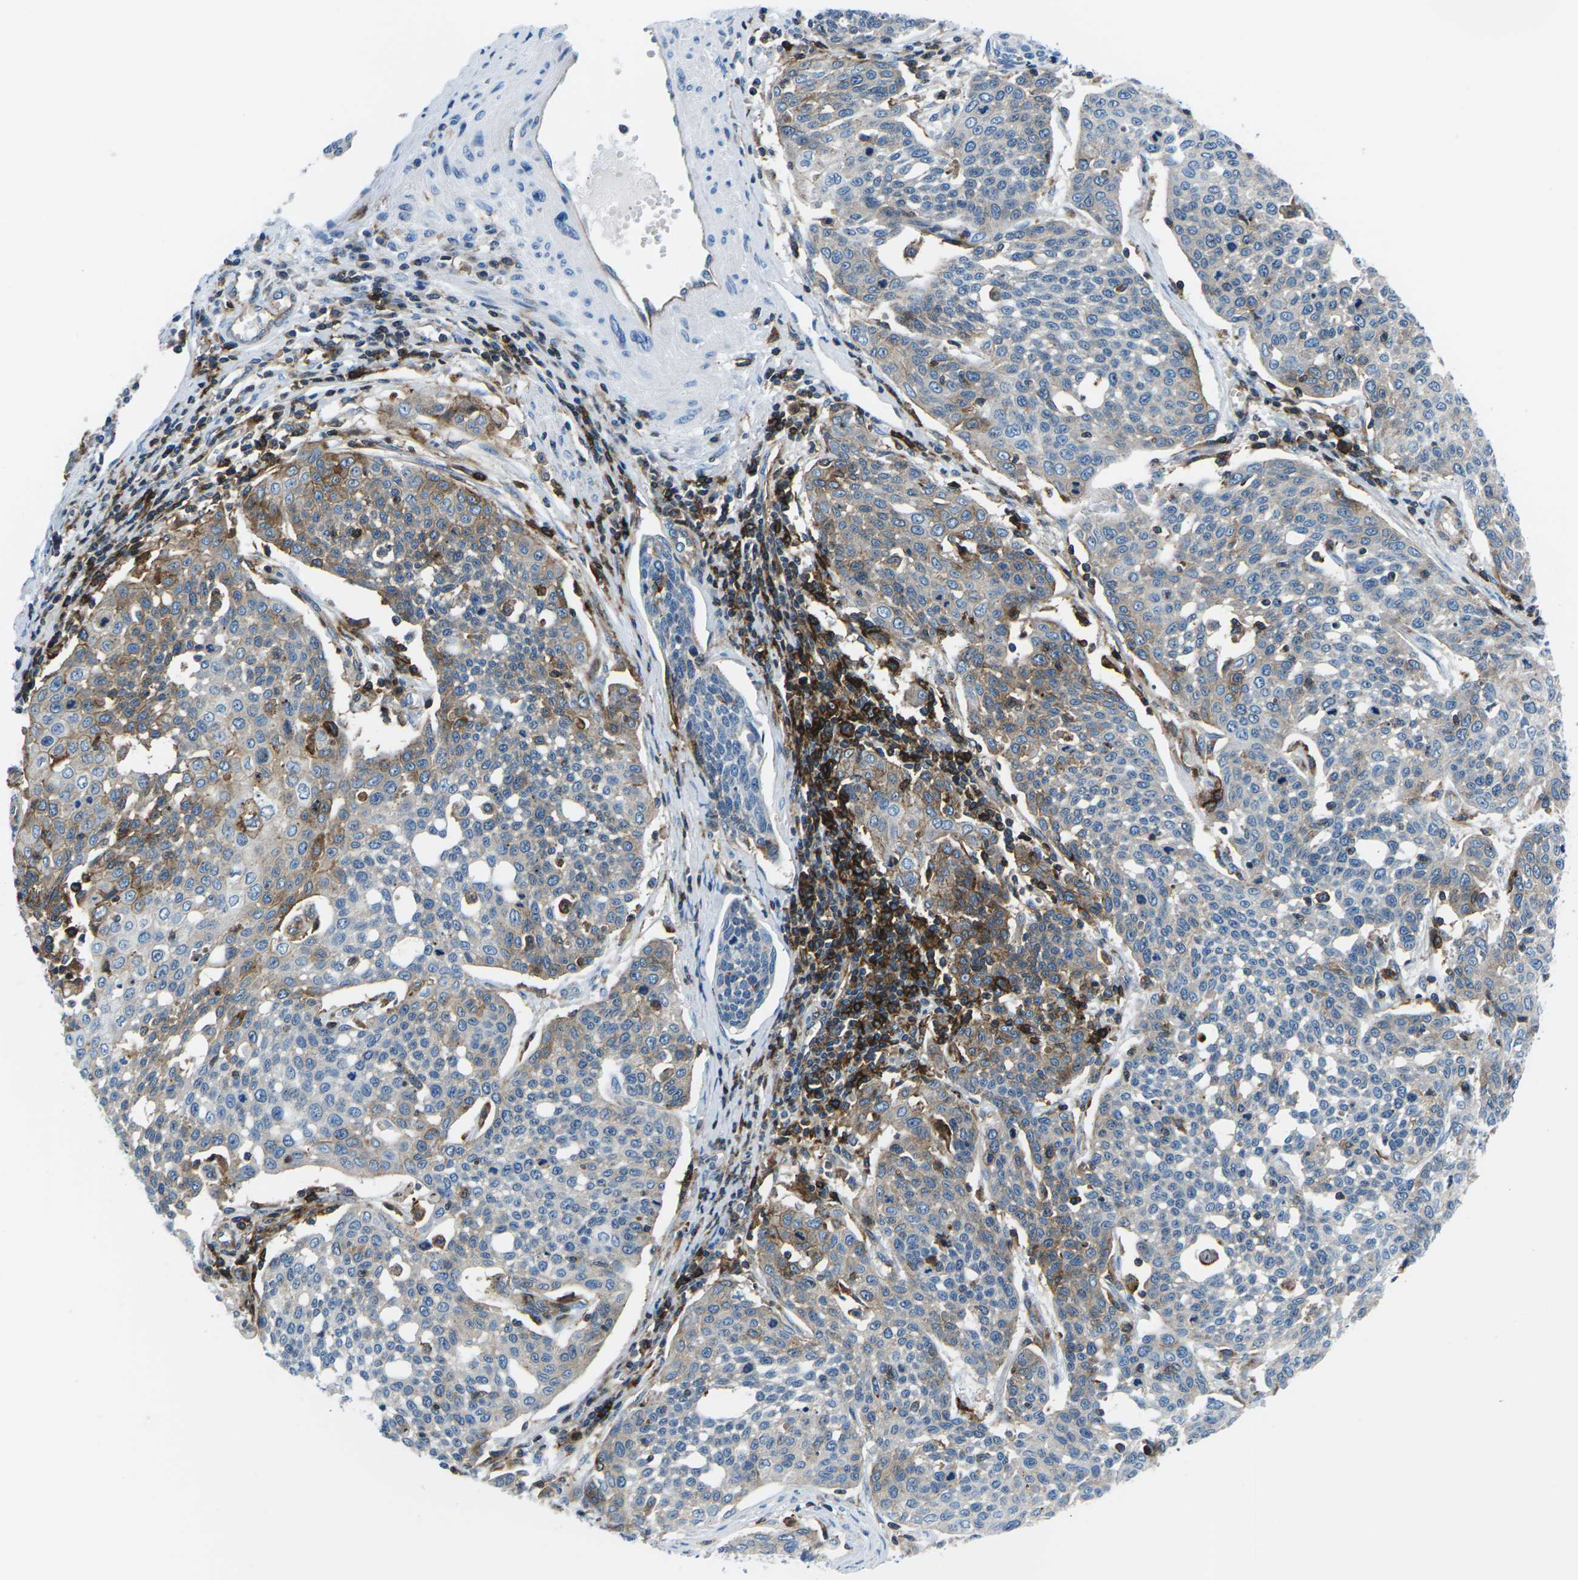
{"staining": {"intensity": "weak", "quantity": "25%-75%", "location": "cytoplasmic/membranous"}, "tissue": "cervical cancer", "cell_type": "Tumor cells", "image_type": "cancer", "snomed": [{"axis": "morphology", "description": "Squamous cell carcinoma, NOS"}, {"axis": "topography", "description": "Cervix"}], "caption": "This image displays cervical cancer (squamous cell carcinoma) stained with immunohistochemistry to label a protein in brown. The cytoplasmic/membranous of tumor cells show weak positivity for the protein. Nuclei are counter-stained blue.", "gene": "SOCS4", "patient": {"sex": "female", "age": 34}}